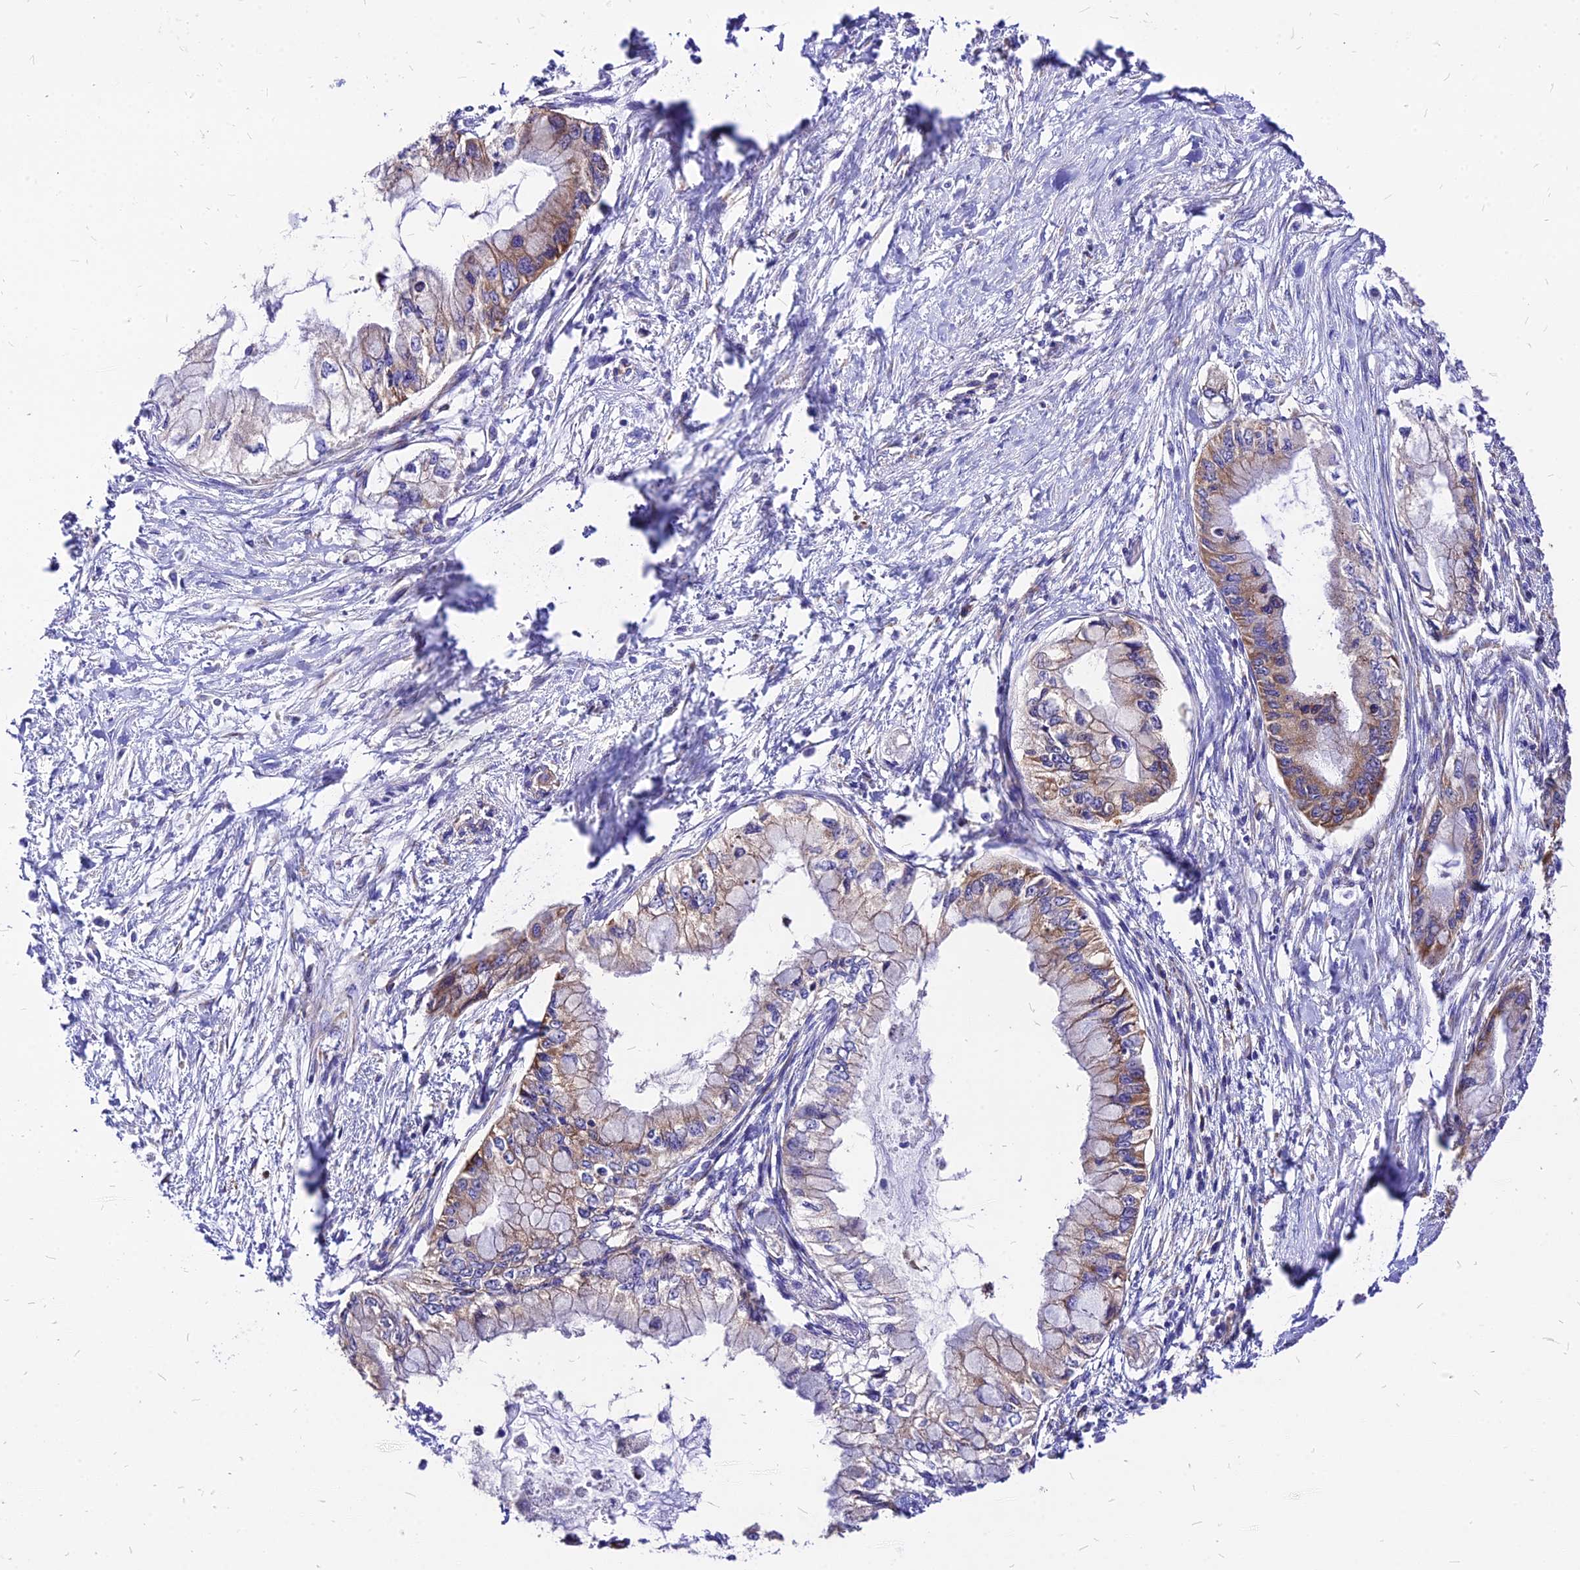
{"staining": {"intensity": "weak", "quantity": "25%-75%", "location": "cytoplasmic/membranous"}, "tissue": "pancreatic cancer", "cell_type": "Tumor cells", "image_type": "cancer", "snomed": [{"axis": "morphology", "description": "Adenocarcinoma, NOS"}, {"axis": "topography", "description": "Pancreas"}], "caption": "This histopathology image exhibits immunohistochemistry staining of adenocarcinoma (pancreatic), with low weak cytoplasmic/membranous expression in approximately 25%-75% of tumor cells.", "gene": "RPL19", "patient": {"sex": "male", "age": 48}}